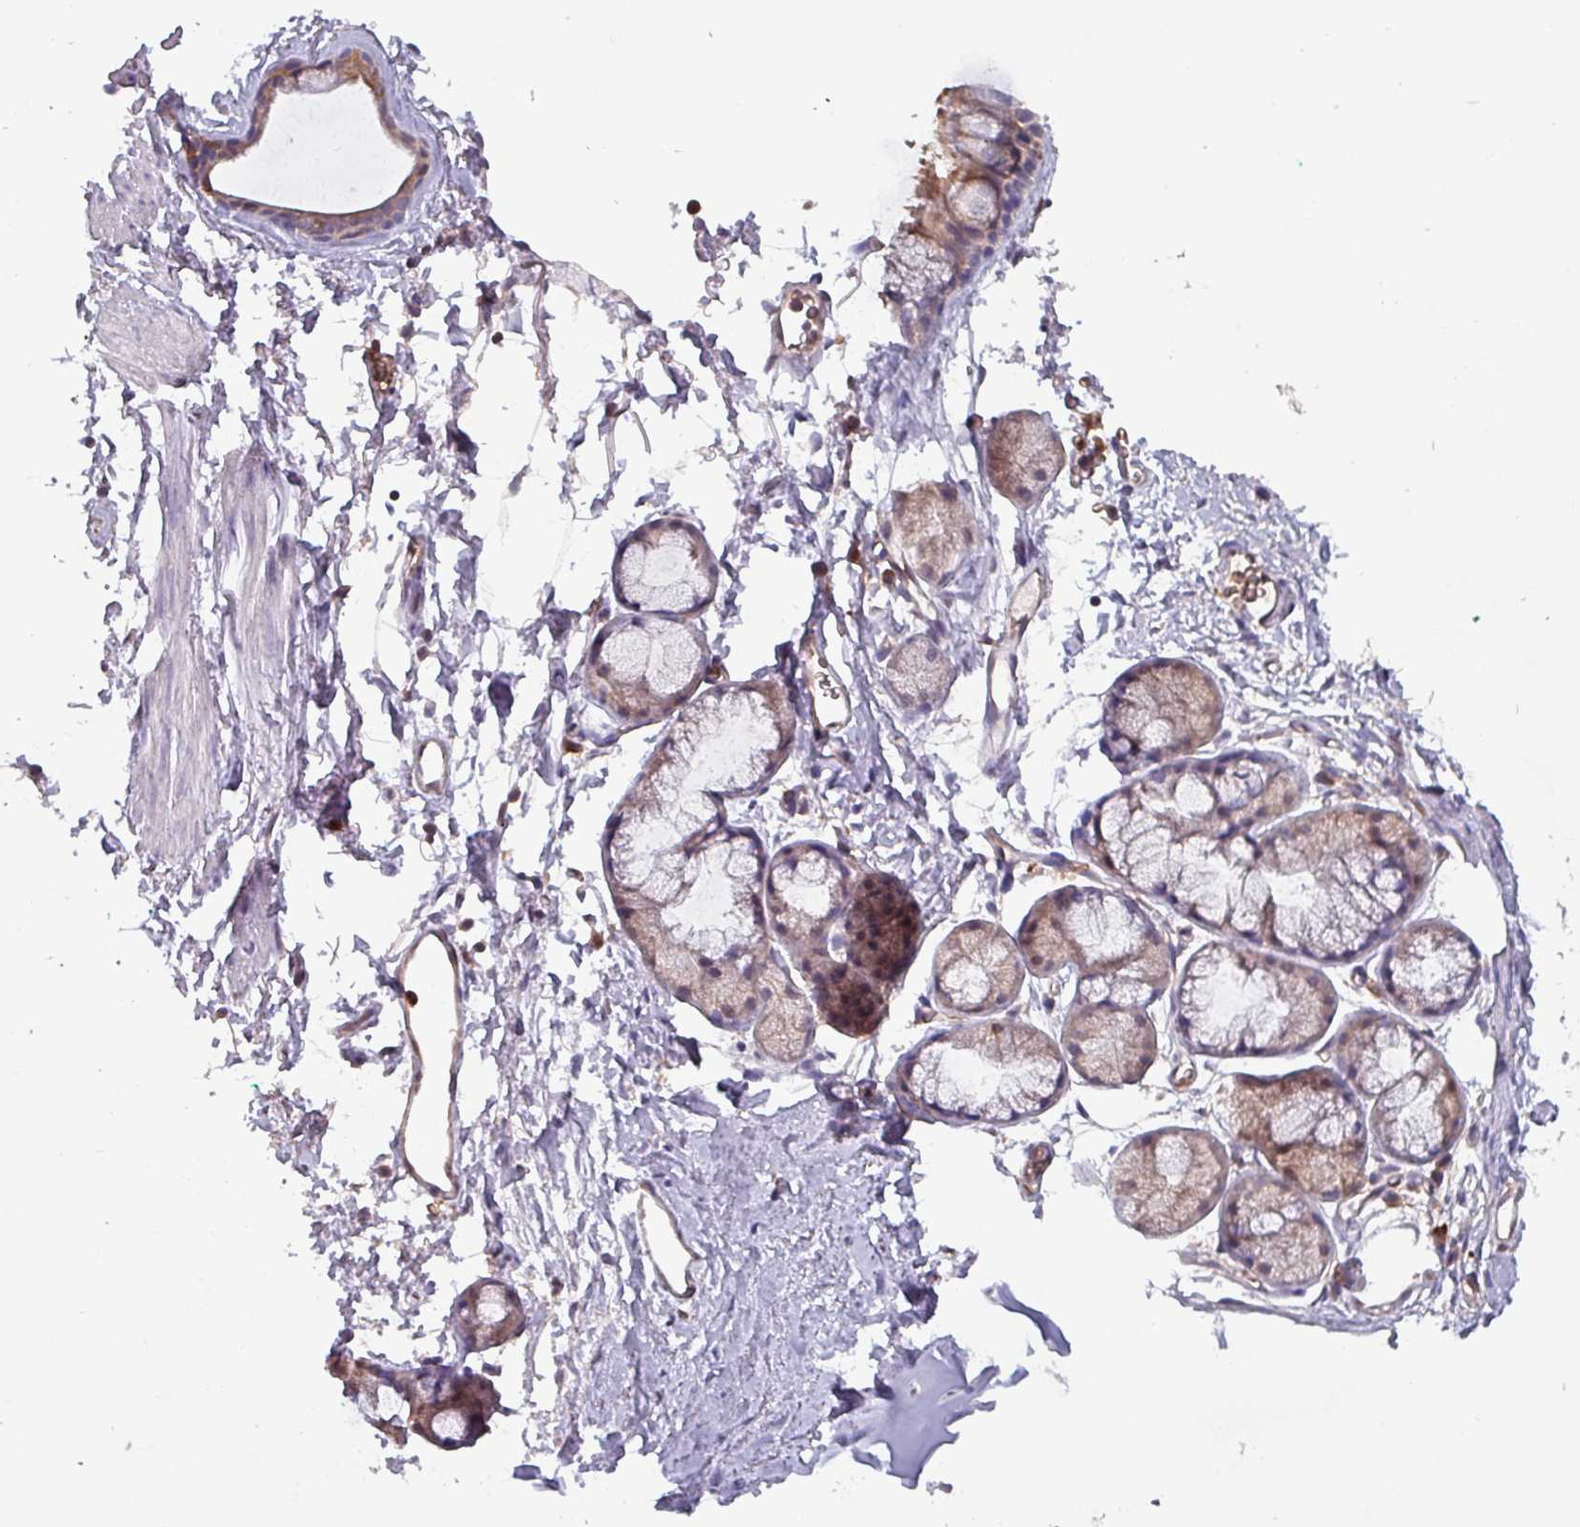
{"staining": {"intensity": "negative", "quantity": "none", "location": "none"}, "tissue": "soft tissue", "cell_type": "Chondrocytes", "image_type": "normal", "snomed": [{"axis": "morphology", "description": "Normal tissue, NOS"}, {"axis": "topography", "description": "Lymph node"}, {"axis": "topography", "description": "Cartilage tissue"}, {"axis": "topography", "description": "Bronchus"}], "caption": "There is no significant positivity in chondrocytes of soft tissue. Brightfield microscopy of IHC stained with DAB (brown) and hematoxylin (blue), captured at high magnification.", "gene": "PSMB8", "patient": {"sex": "female", "age": 70}}